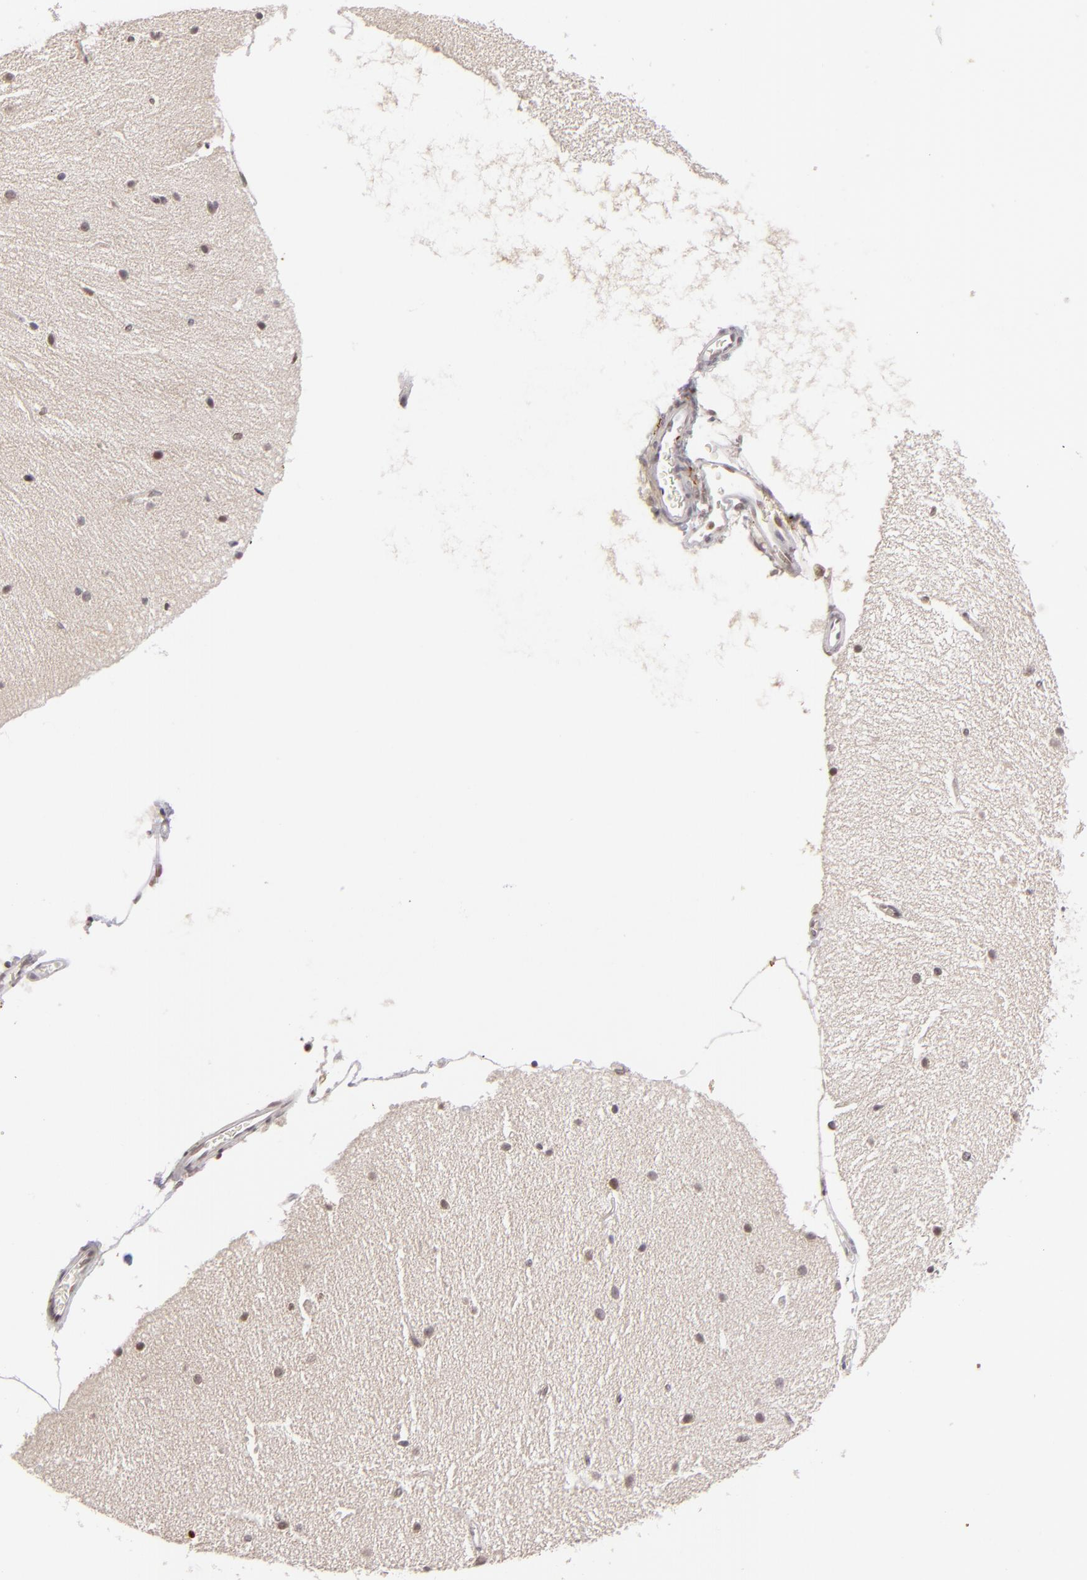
{"staining": {"intensity": "moderate", "quantity": "25%-75%", "location": "nuclear"}, "tissue": "cerebellum", "cell_type": "Cells in granular layer", "image_type": "normal", "snomed": [{"axis": "morphology", "description": "Normal tissue, NOS"}, {"axis": "topography", "description": "Cerebellum"}], "caption": "Protein staining reveals moderate nuclear positivity in about 25%-75% of cells in granular layer in unremarkable cerebellum. Immunohistochemistry (ihc) stains the protein in brown and the nuclei are stained blue.", "gene": "RXRG", "patient": {"sex": "female", "age": 54}}